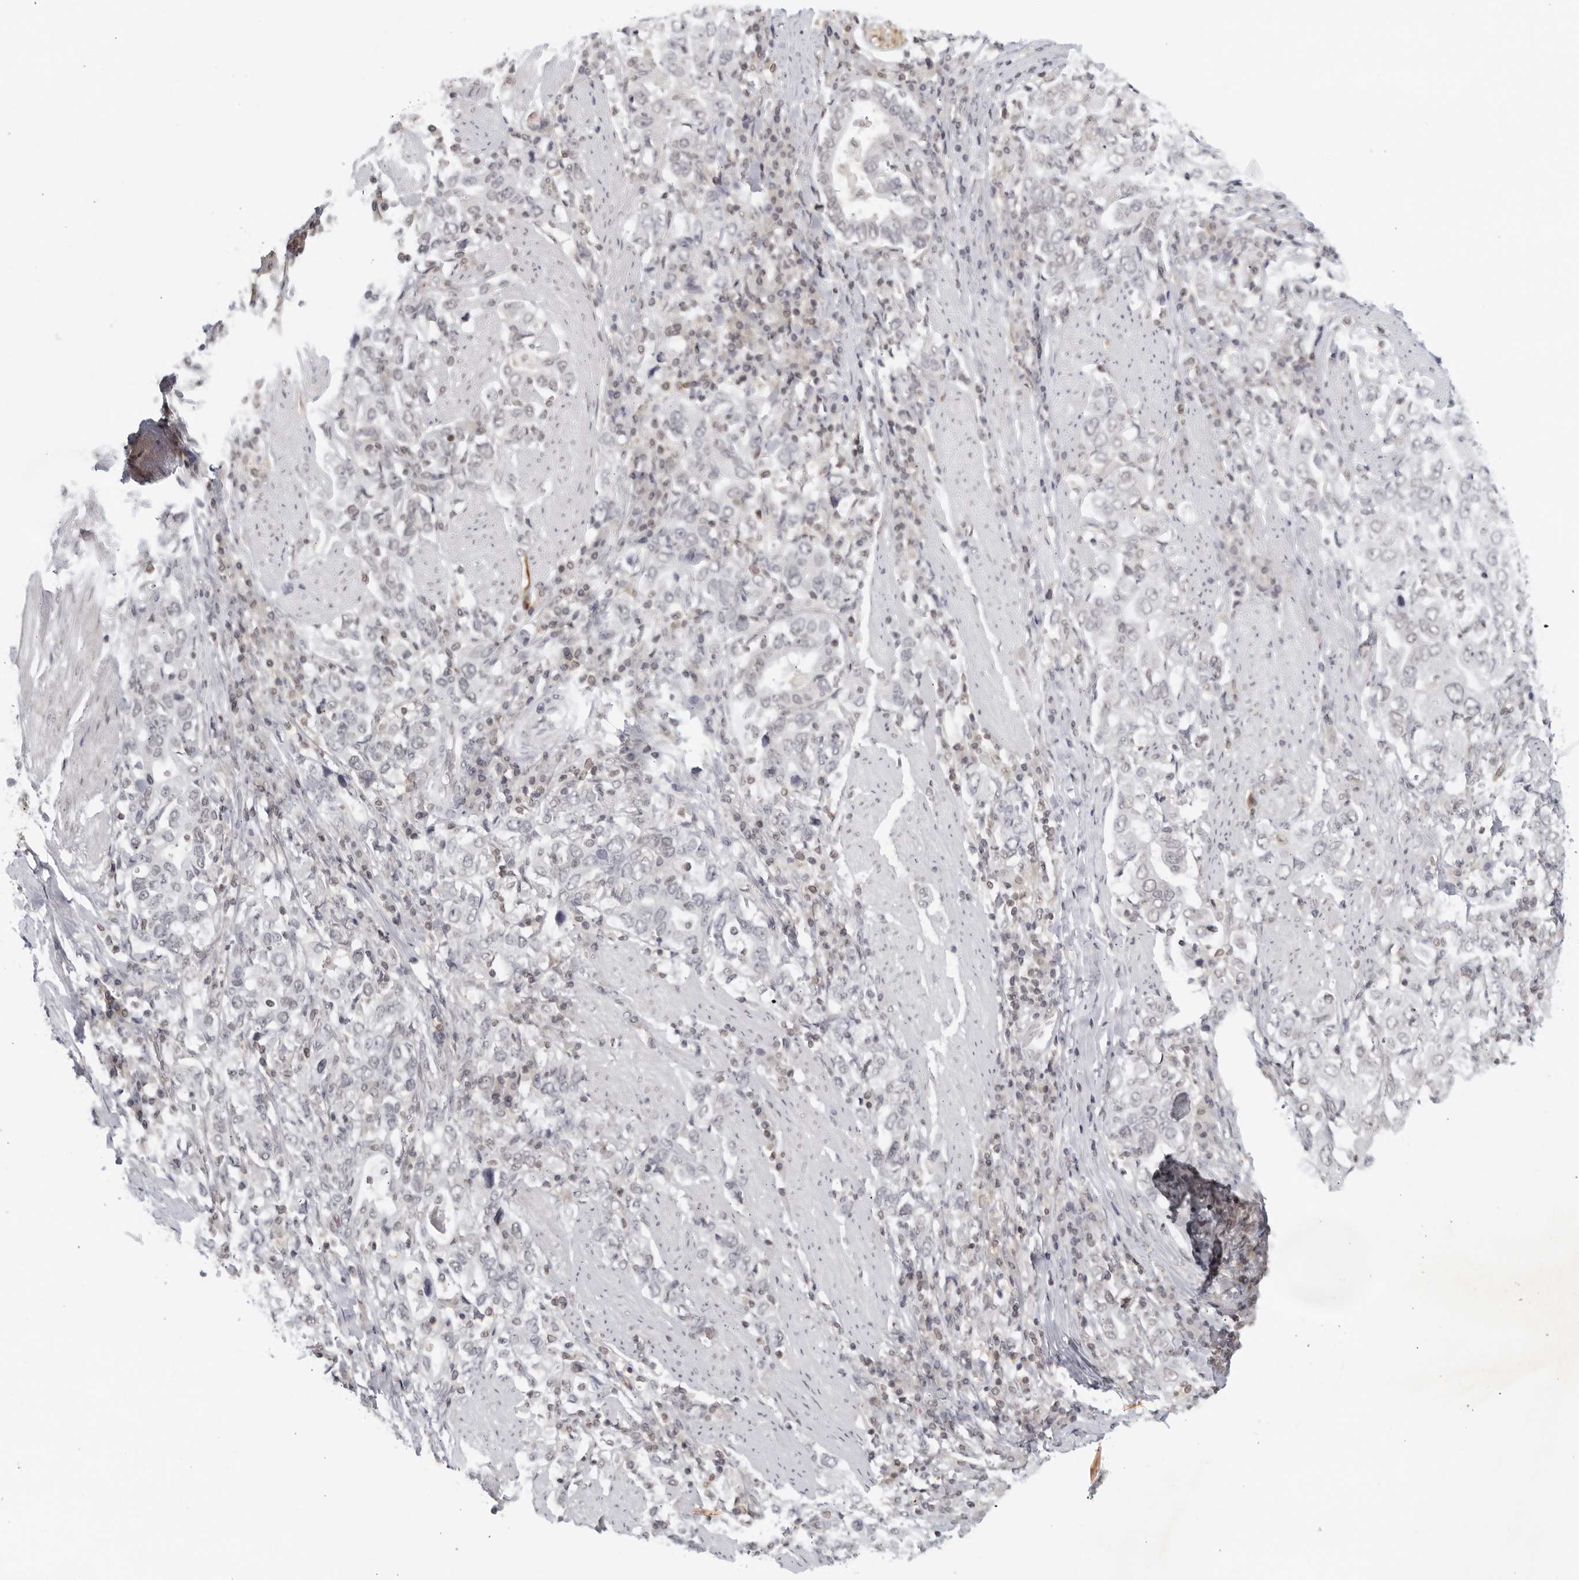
{"staining": {"intensity": "weak", "quantity": "<25%", "location": "nuclear"}, "tissue": "stomach cancer", "cell_type": "Tumor cells", "image_type": "cancer", "snomed": [{"axis": "morphology", "description": "Adenocarcinoma, NOS"}, {"axis": "topography", "description": "Stomach, upper"}], "caption": "Tumor cells show no significant protein expression in stomach cancer.", "gene": "CC2D1B", "patient": {"sex": "male", "age": 62}}